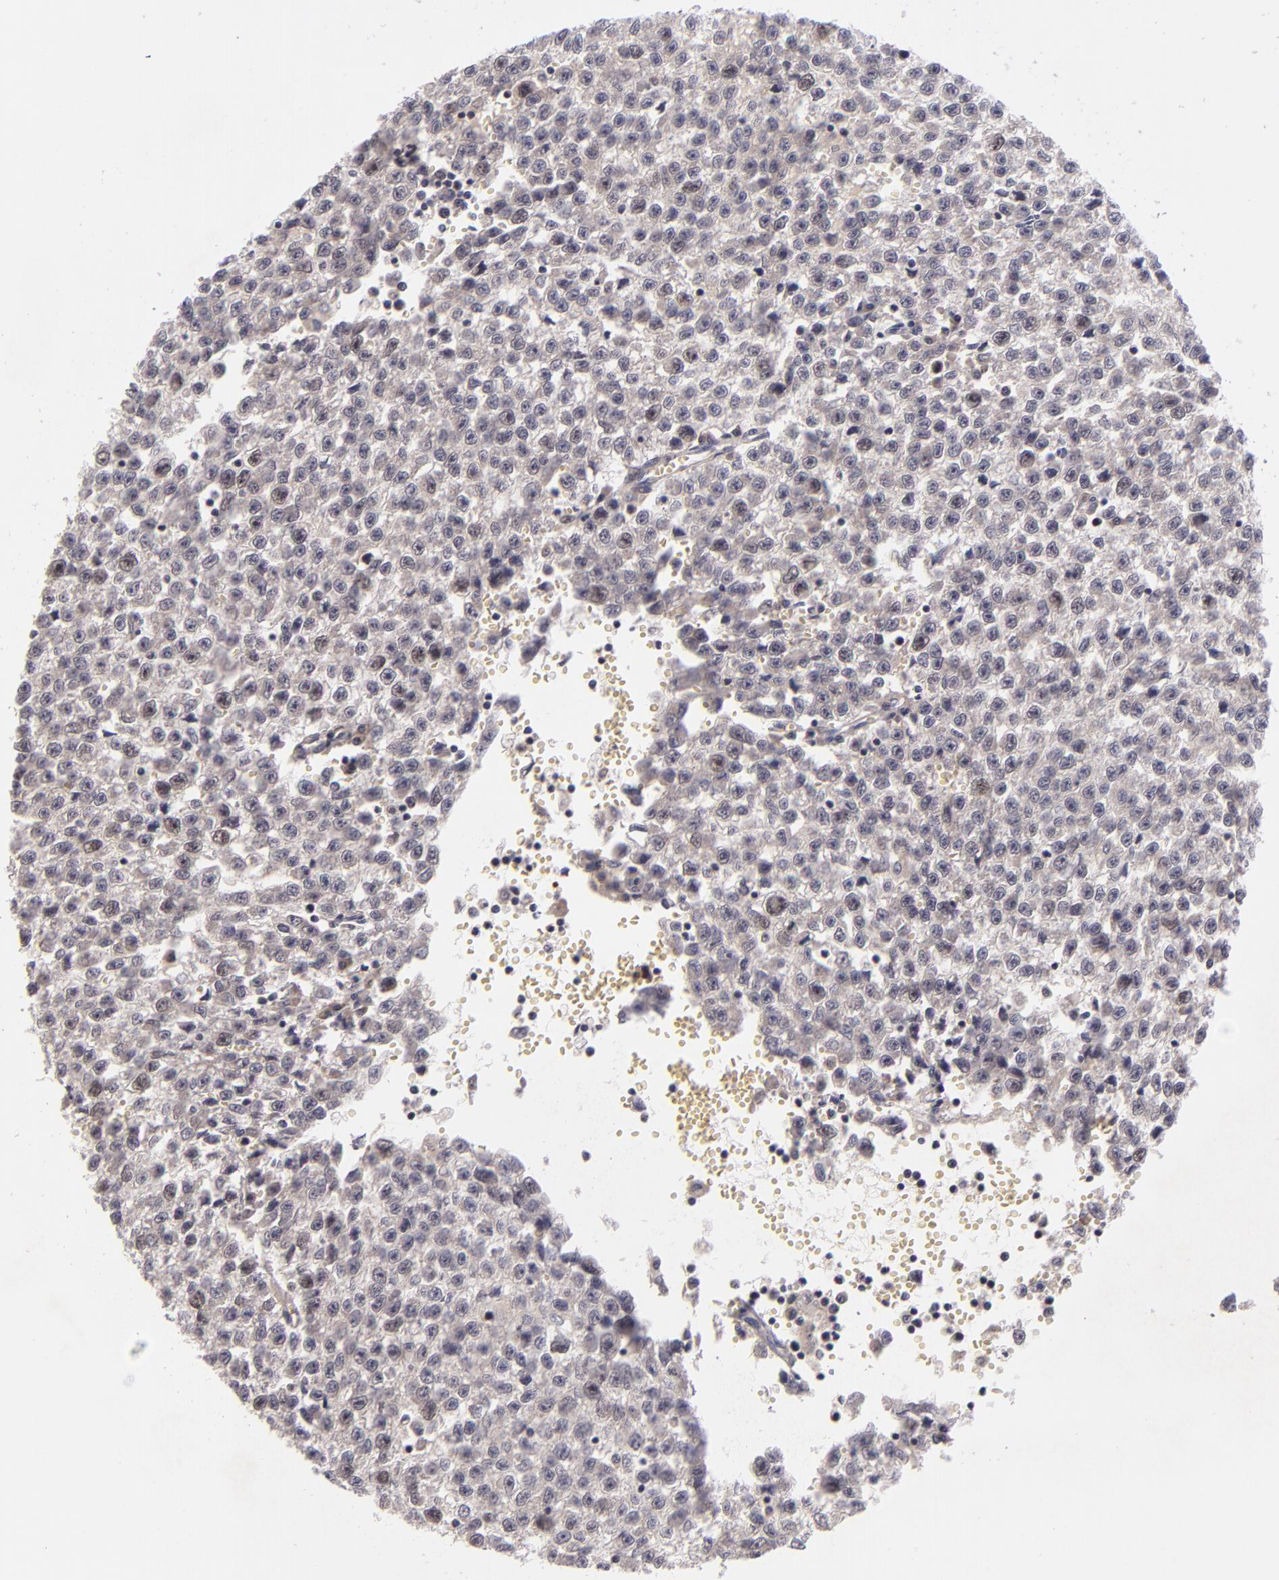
{"staining": {"intensity": "weak", "quantity": "<25%", "location": "nuclear"}, "tissue": "testis cancer", "cell_type": "Tumor cells", "image_type": "cancer", "snomed": [{"axis": "morphology", "description": "Seminoma, NOS"}, {"axis": "topography", "description": "Testis"}], "caption": "The immunohistochemistry (IHC) histopathology image has no significant positivity in tumor cells of testis cancer tissue.", "gene": "CDC7", "patient": {"sex": "male", "age": 35}}